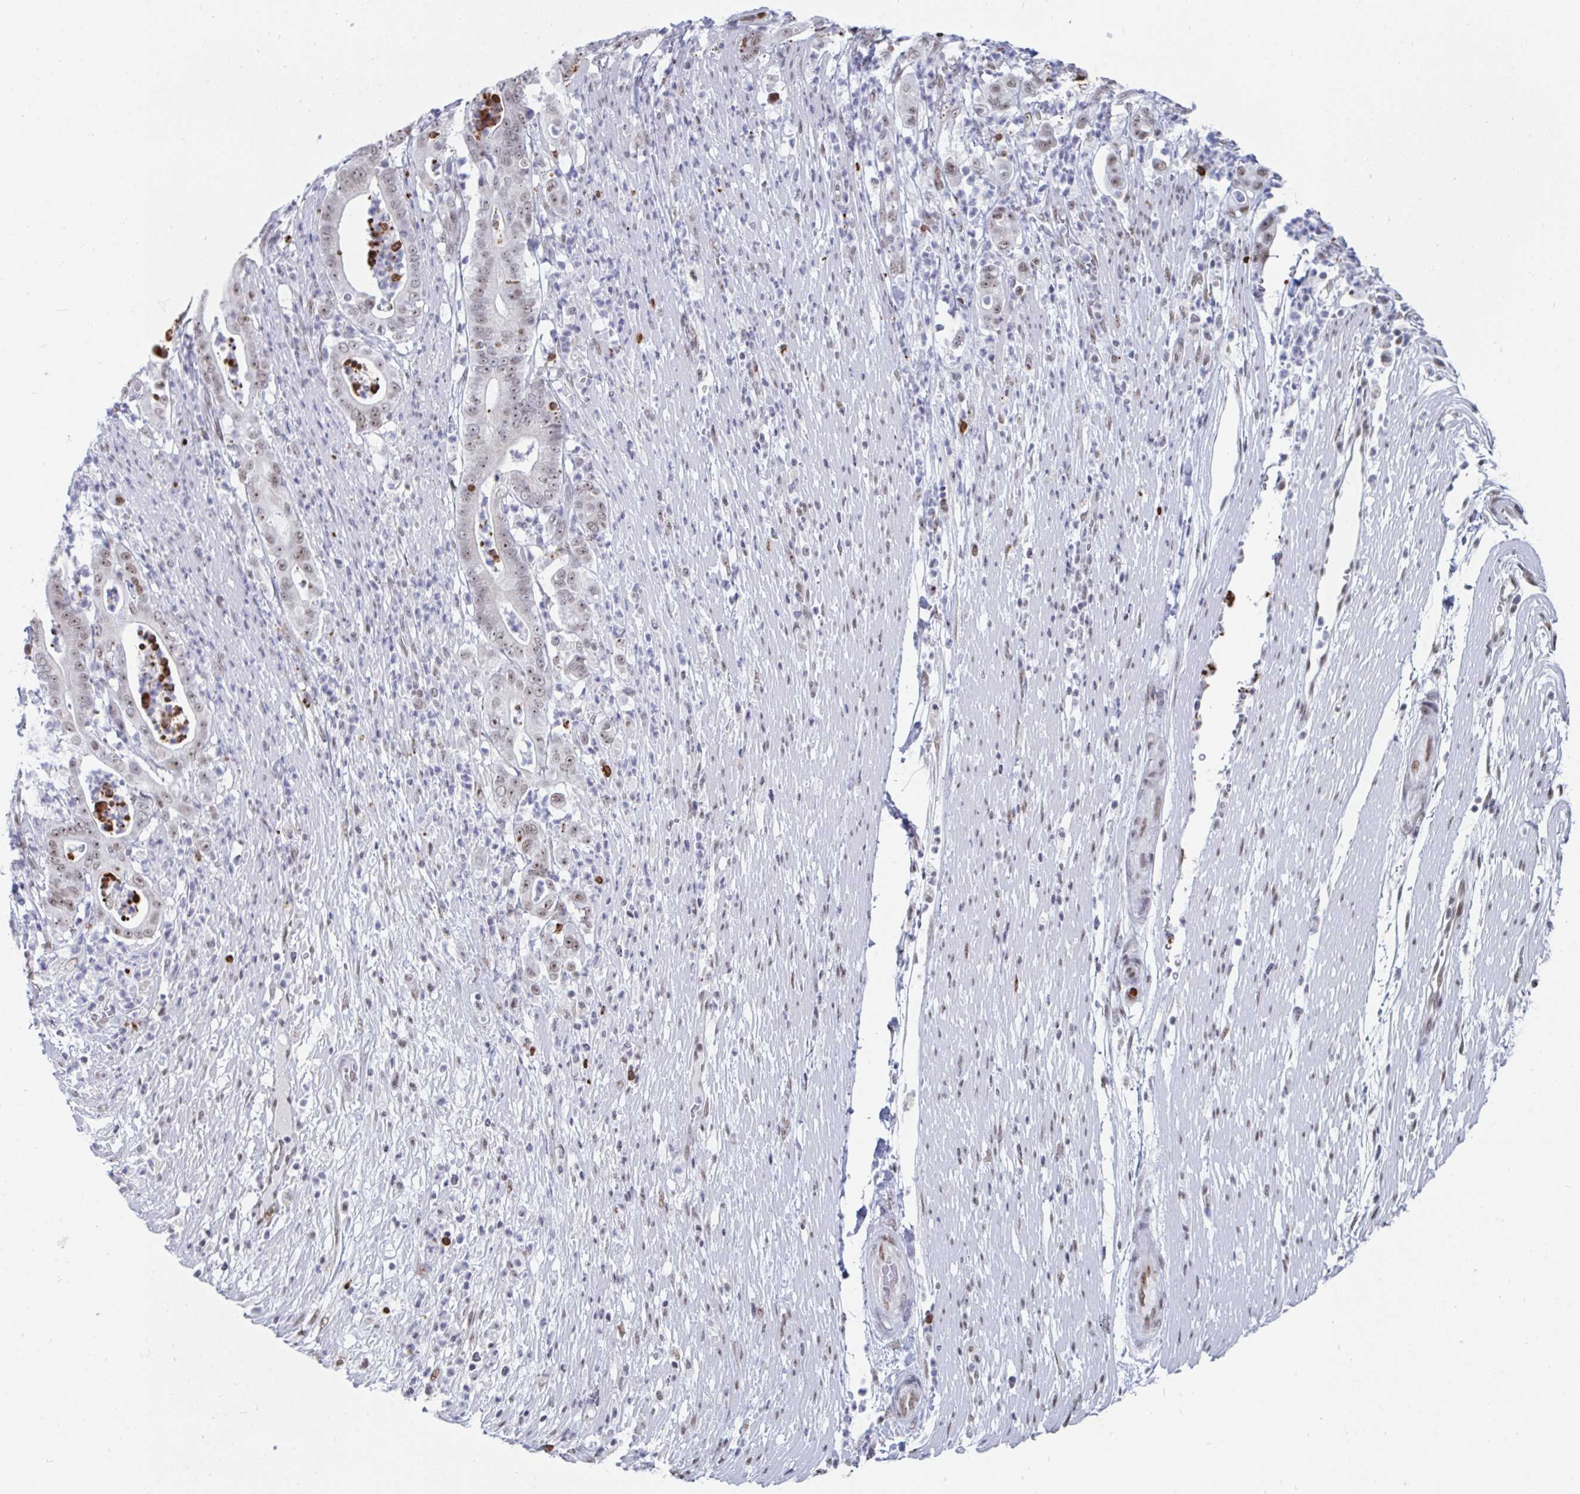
{"staining": {"intensity": "weak", "quantity": "25%-75%", "location": "nuclear"}, "tissue": "pancreatic cancer", "cell_type": "Tumor cells", "image_type": "cancer", "snomed": [{"axis": "morphology", "description": "Adenocarcinoma, NOS"}, {"axis": "topography", "description": "Pancreas"}], "caption": "Pancreatic cancer (adenocarcinoma) tissue demonstrates weak nuclear expression in about 25%-75% of tumor cells, visualized by immunohistochemistry.", "gene": "TRIP12", "patient": {"sex": "male", "age": 71}}